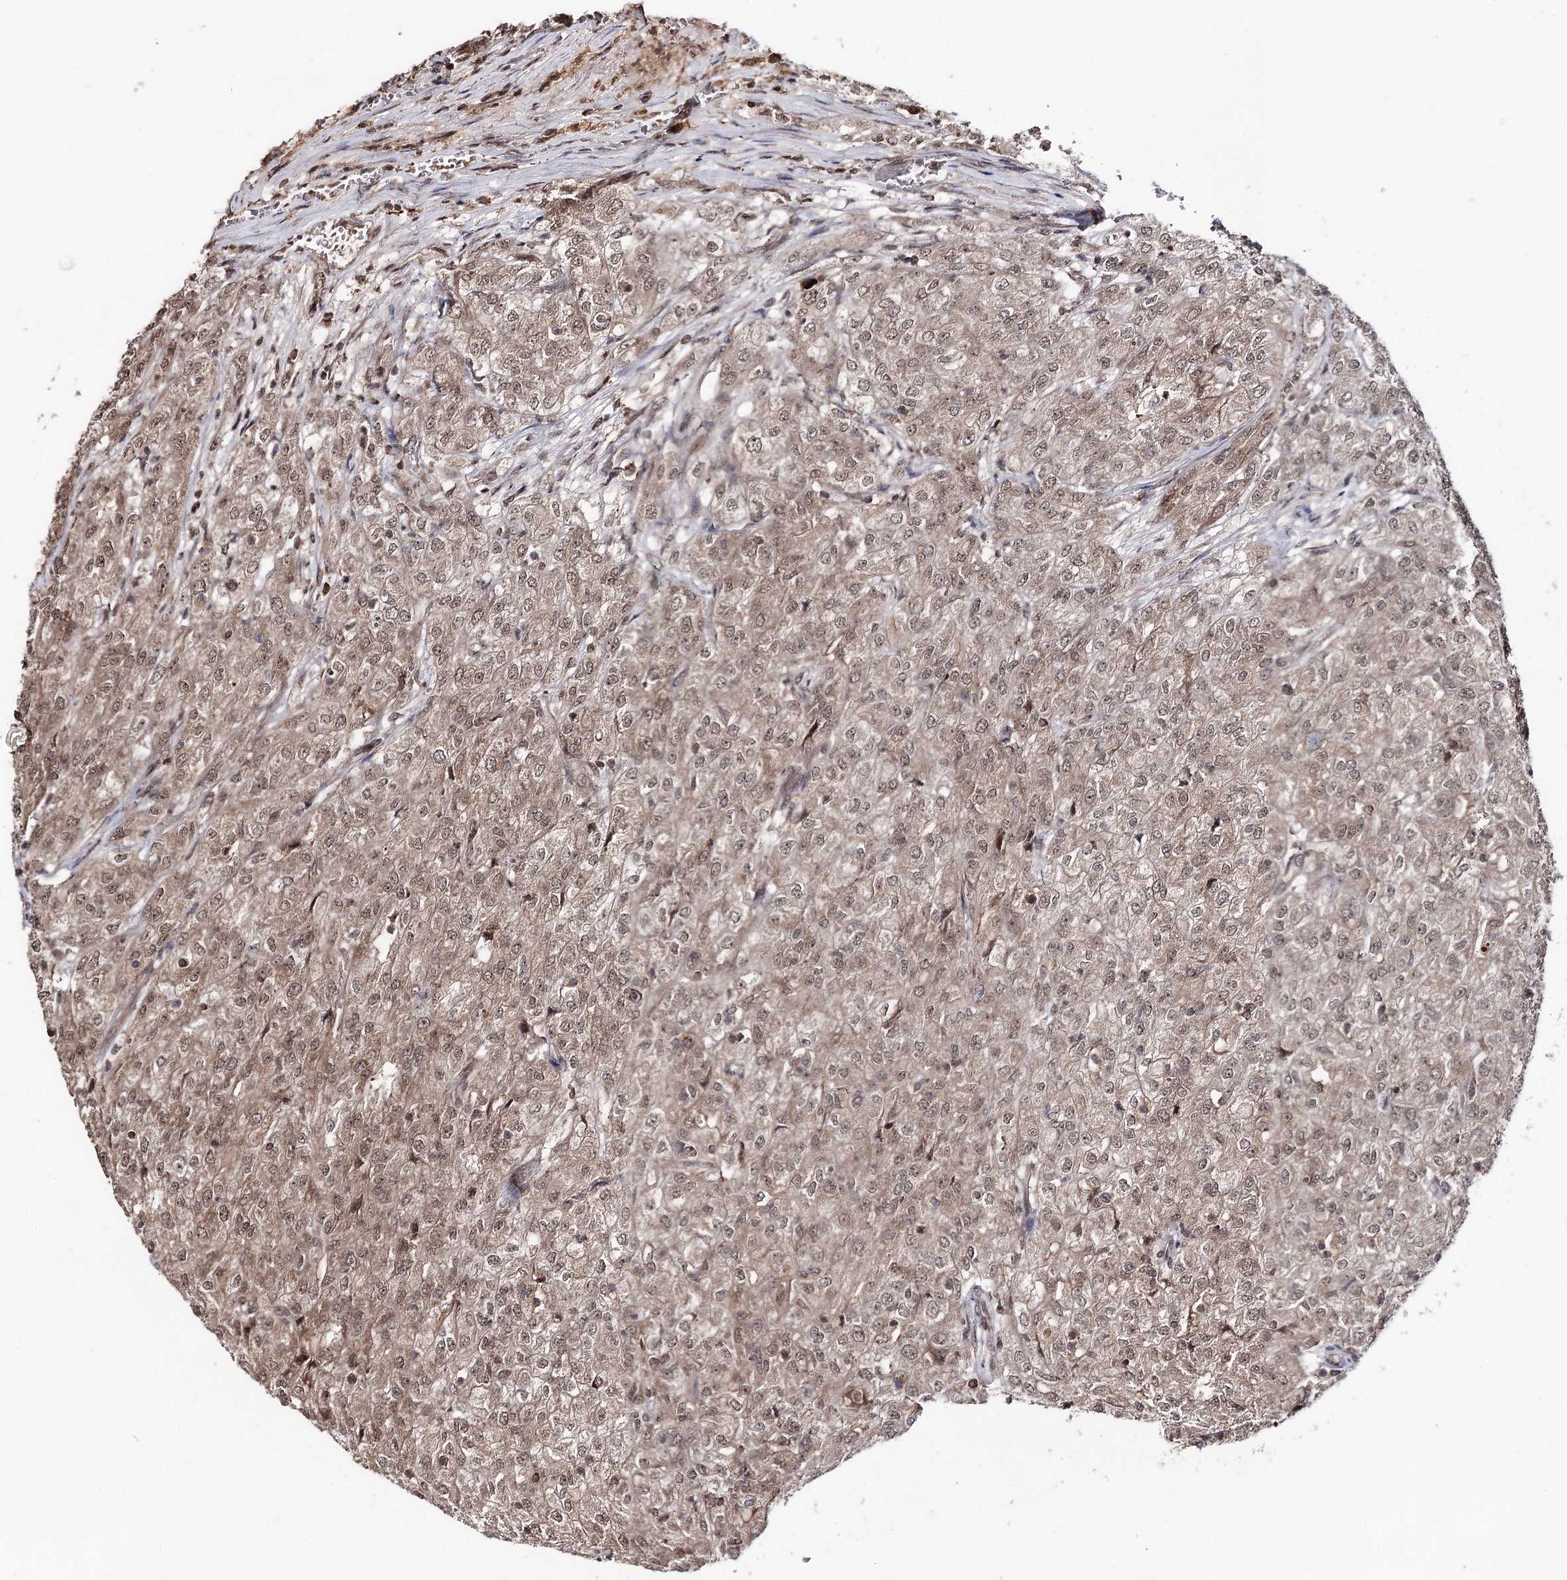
{"staining": {"intensity": "moderate", "quantity": ">75%", "location": "cytoplasmic/membranous,nuclear"}, "tissue": "renal cancer", "cell_type": "Tumor cells", "image_type": "cancer", "snomed": [{"axis": "morphology", "description": "Adenocarcinoma, NOS"}, {"axis": "topography", "description": "Kidney"}], "caption": "Tumor cells reveal medium levels of moderate cytoplasmic/membranous and nuclear positivity in approximately >75% of cells in human renal adenocarcinoma.", "gene": "FAM53B", "patient": {"sex": "female", "age": 54}}